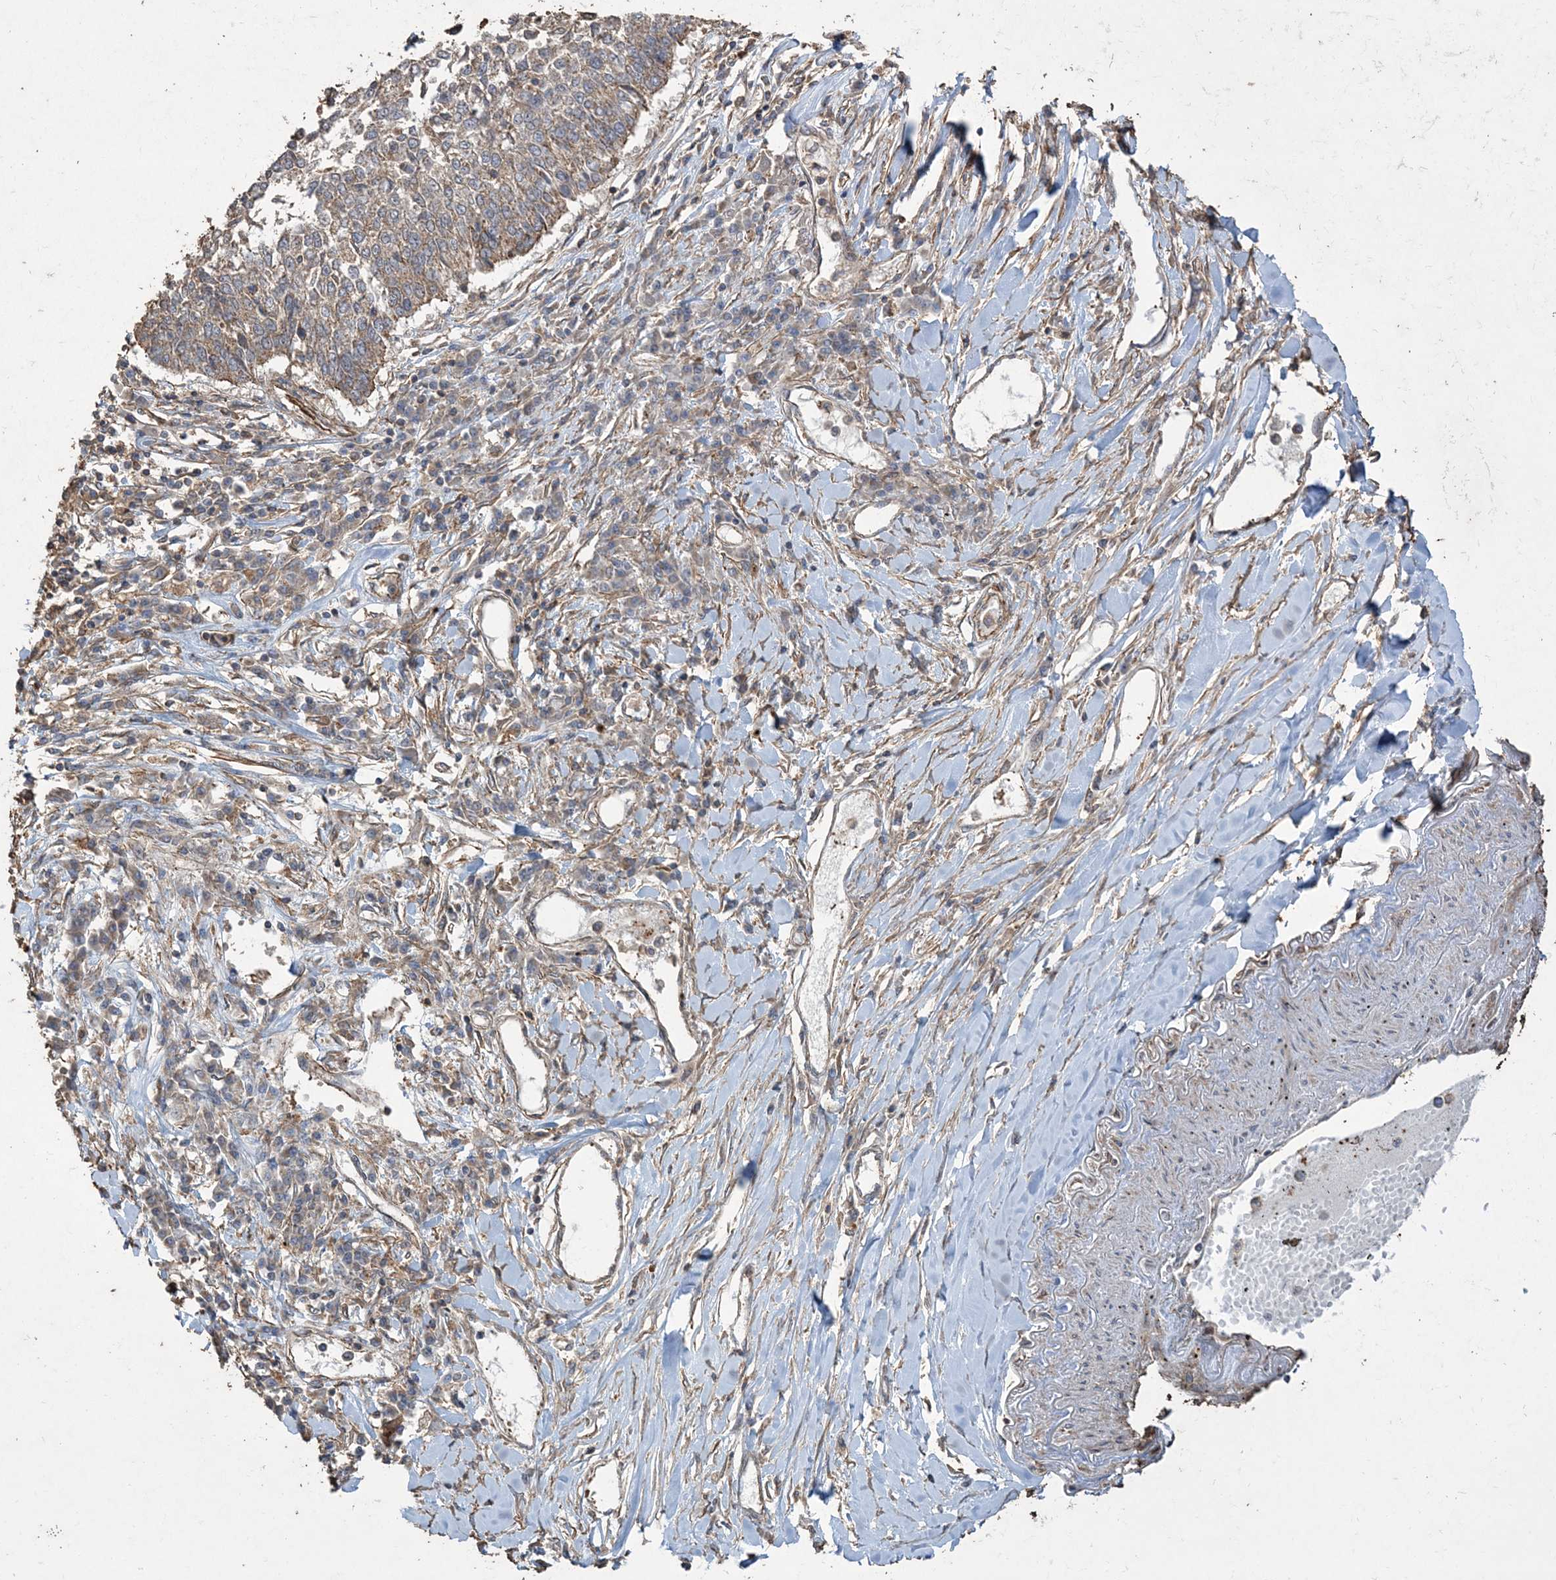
{"staining": {"intensity": "moderate", "quantity": ">75%", "location": "cytoplasmic/membranous"}, "tissue": "lung cancer", "cell_type": "Tumor cells", "image_type": "cancer", "snomed": [{"axis": "morphology", "description": "Normal tissue, NOS"}, {"axis": "morphology", "description": "Squamous cell carcinoma, NOS"}, {"axis": "topography", "description": "Cartilage tissue"}, {"axis": "topography", "description": "Bronchus"}, {"axis": "topography", "description": "Lung"}, {"axis": "topography", "description": "Peripheral nerve tissue"}], "caption": "Immunohistochemistry histopathology image of neoplastic tissue: human lung squamous cell carcinoma stained using immunohistochemistry shows medium levels of moderate protein expression localized specifically in the cytoplasmic/membranous of tumor cells, appearing as a cytoplasmic/membranous brown color.", "gene": "TTC7A", "patient": {"sex": "female", "age": 49}}